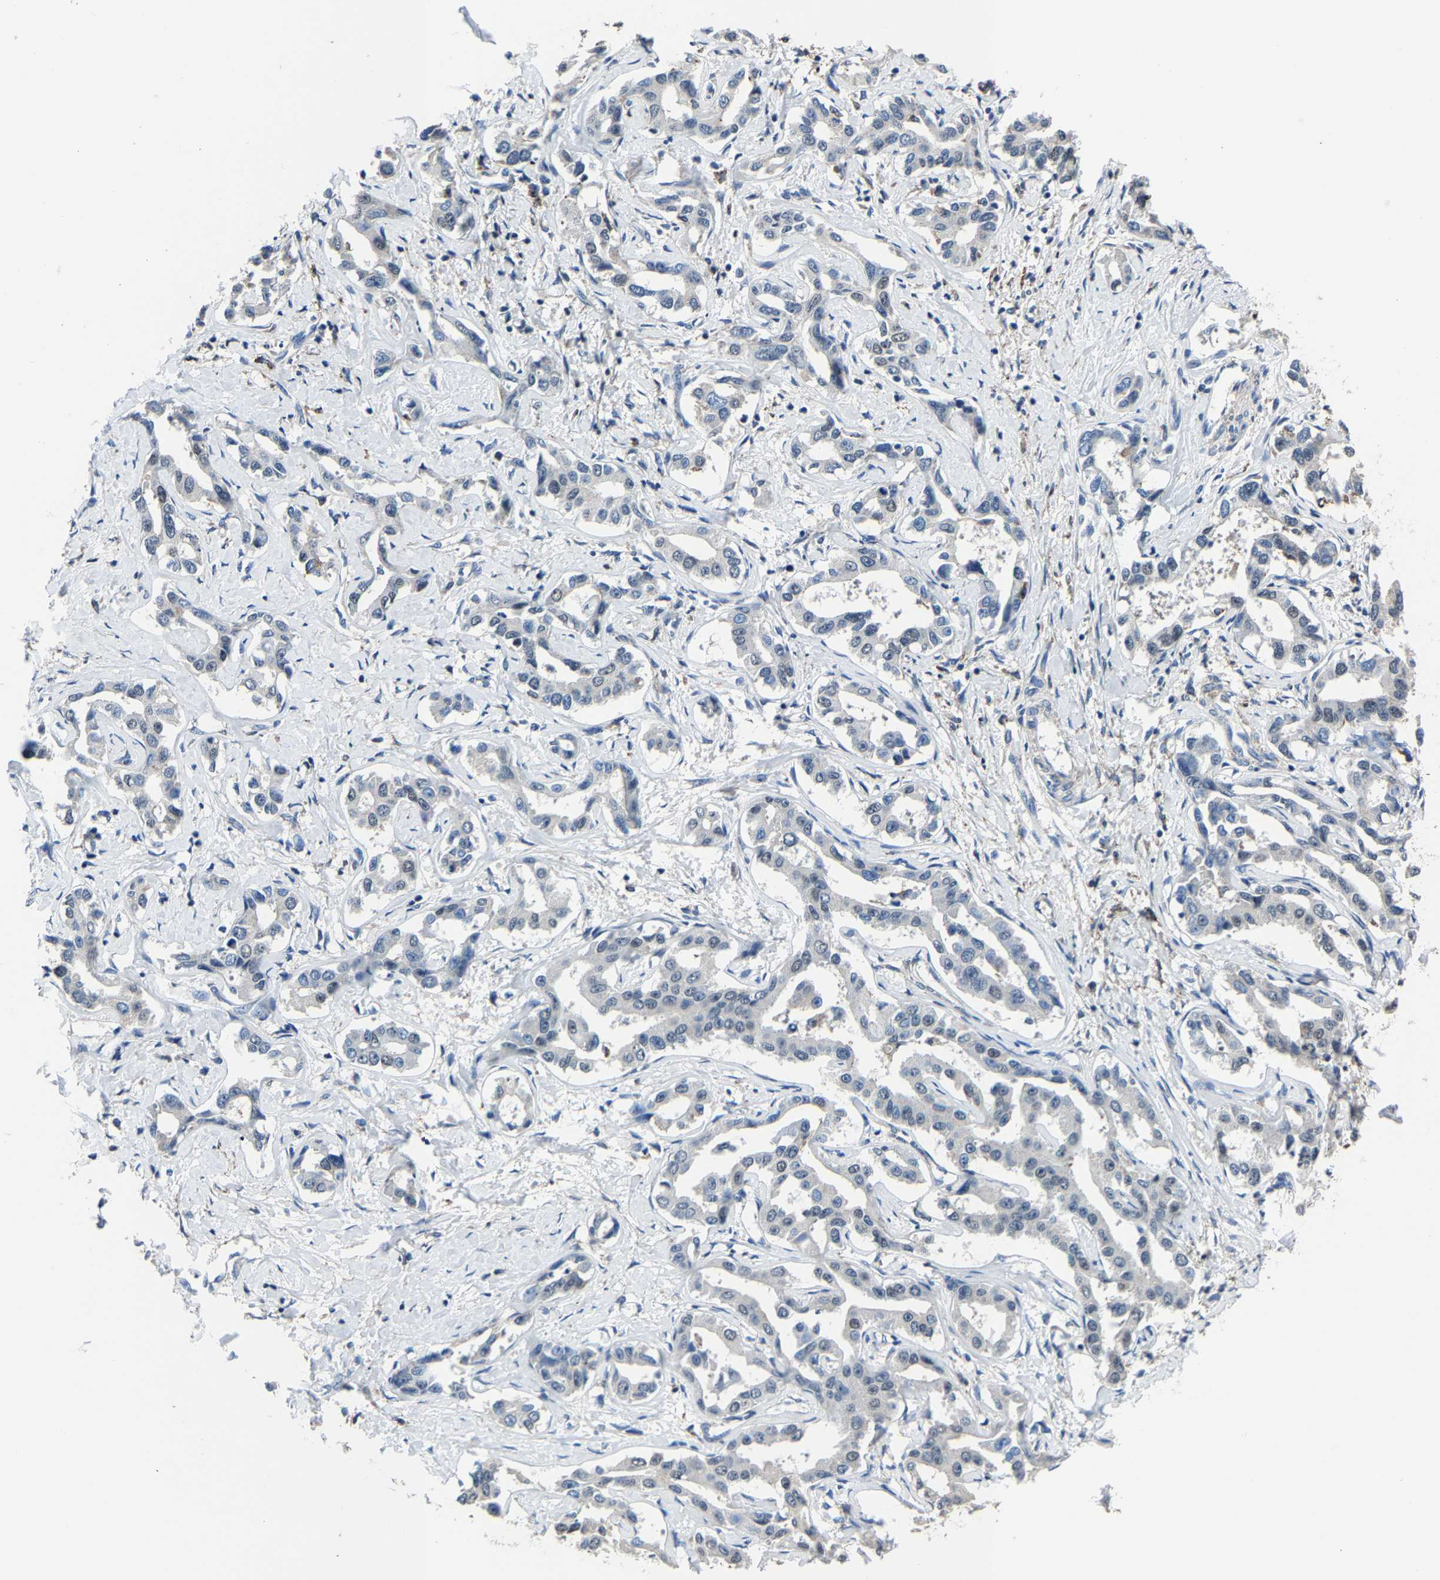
{"staining": {"intensity": "negative", "quantity": "none", "location": "none"}, "tissue": "liver cancer", "cell_type": "Tumor cells", "image_type": "cancer", "snomed": [{"axis": "morphology", "description": "Cholangiocarcinoma"}, {"axis": "topography", "description": "Liver"}], "caption": "Histopathology image shows no significant protein staining in tumor cells of liver cancer (cholangiocarcinoma).", "gene": "STRBP", "patient": {"sex": "male", "age": 59}}